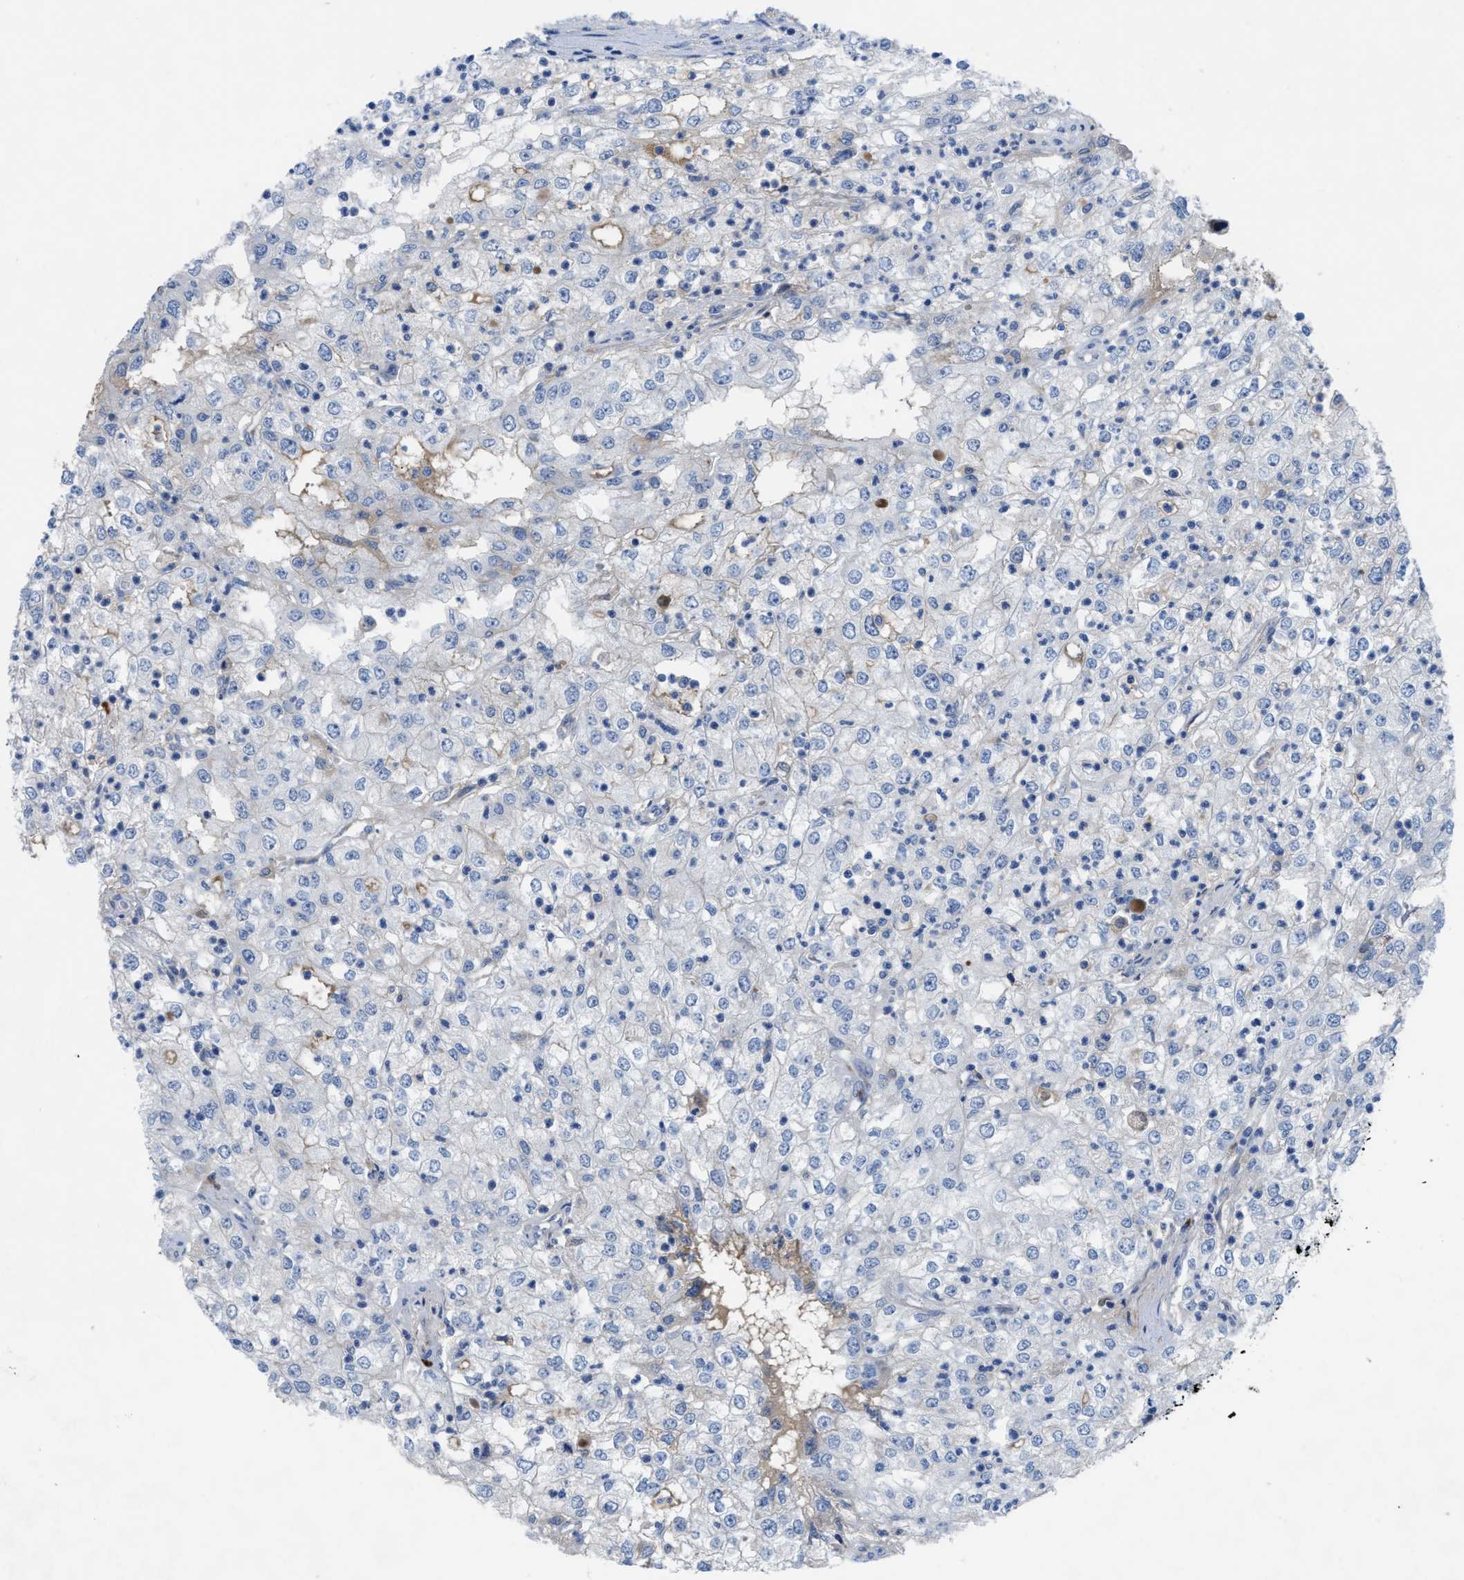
{"staining": {"intensity": "negative", "quantity": "none", "location": "none"}, "tissue": "renal cancer", "cell_type": "Tumor cells", "image_type": "cancer", "snomed": [{"axis": "morphology", "description": "Adenocarcinoma, NOS"}, {"axis": "topography", "description": "Kidney"}], "caption": "Immunohistochemistry photomicrograph of human renal cancer stained for a protein (brown), which reveals no expression in tumor cells.", "gene": "OR9K2", "patient": {"sex": "female", "age": 54}}